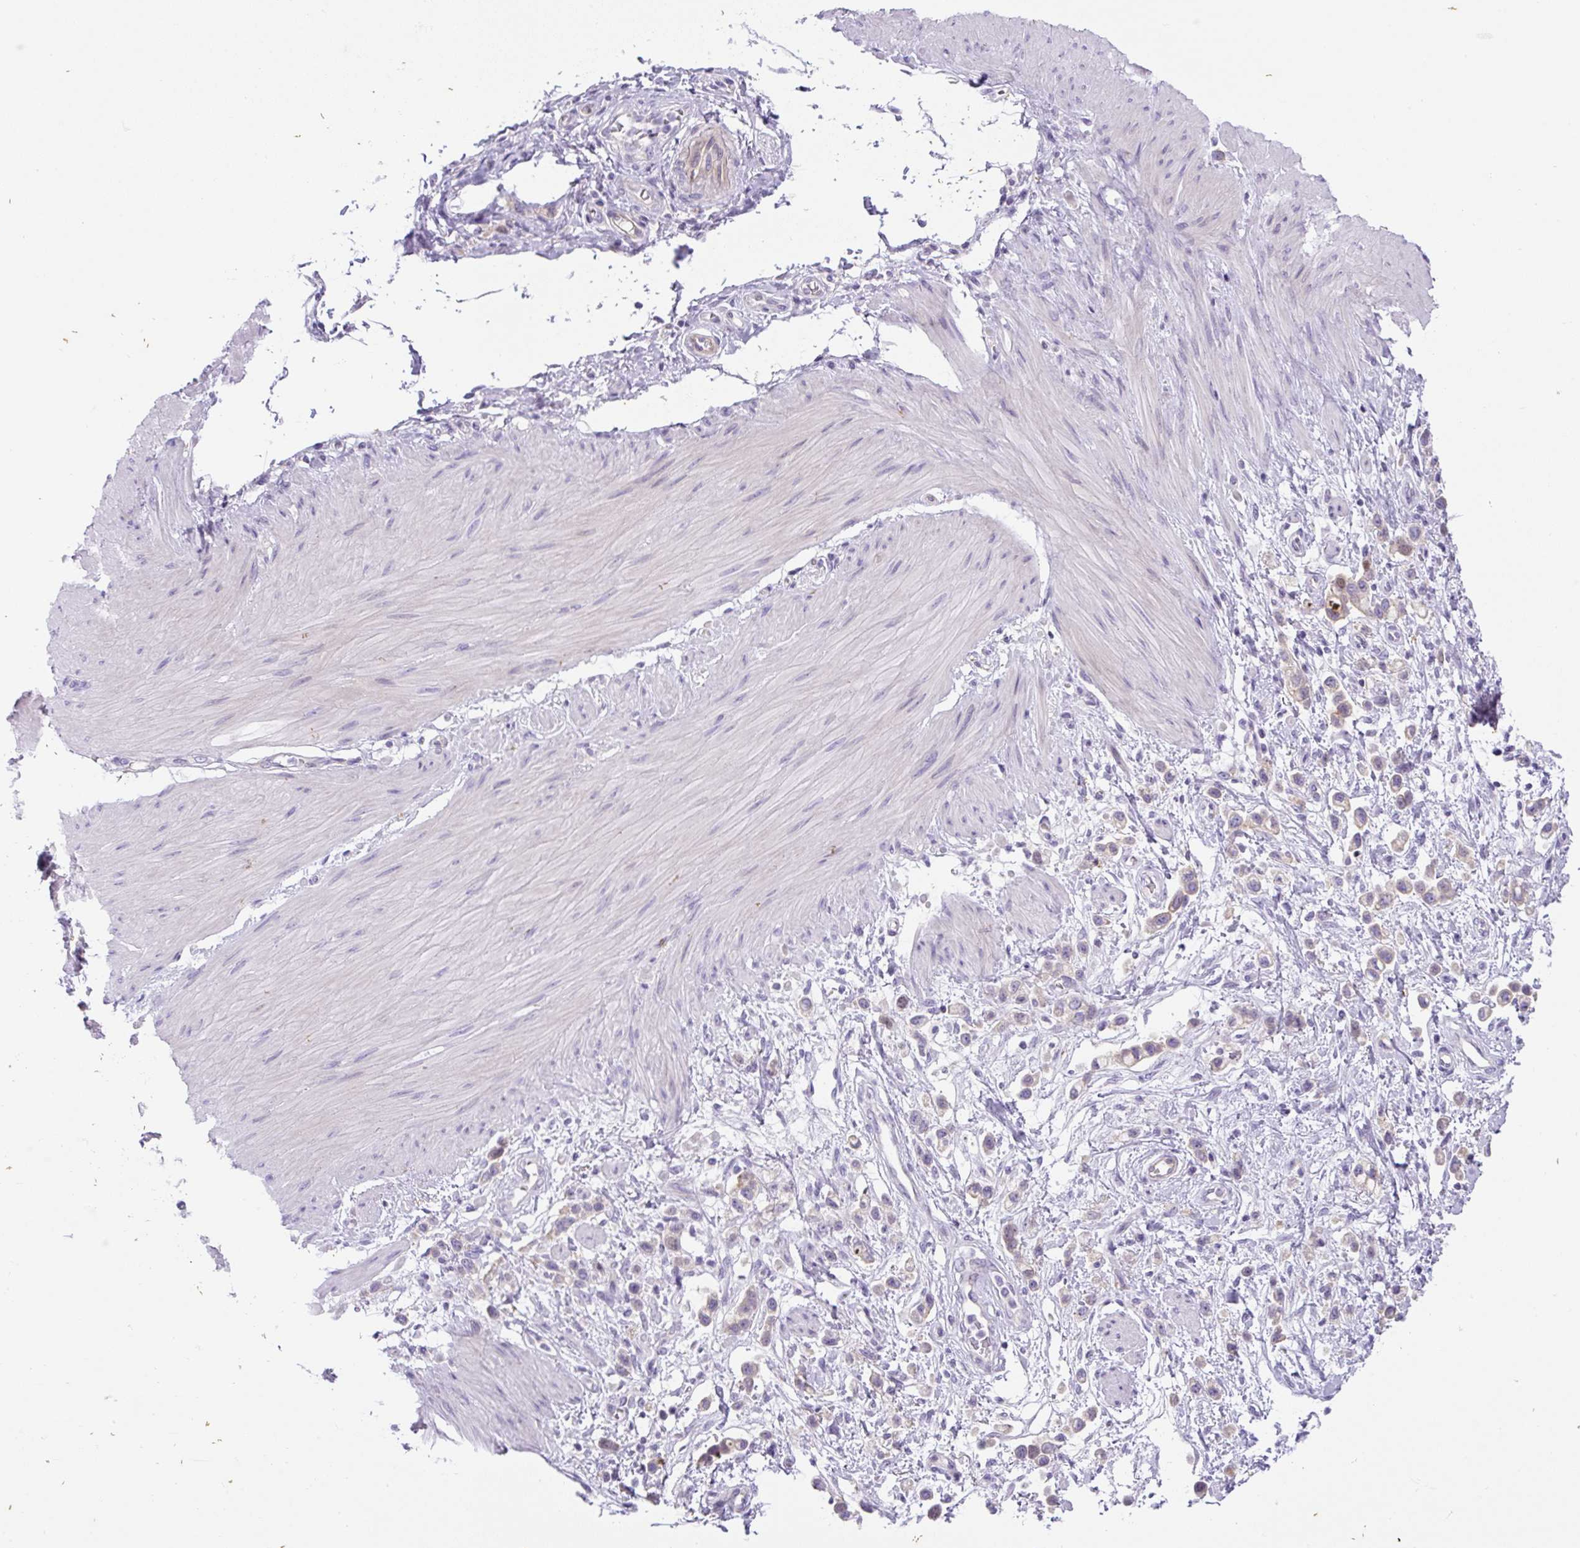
{"staining": {"intensity": "weak", "quantity": "25%-75%", "location": "cytoplasmic/membranous"}, "tissue": "stomach cancer", "cell_type": "Tumor cells", "image_type": "cancer", "snomed": [{"axis": "morphology", "description": "Adenocarcinoma, NOS"}, {"axis": "topography", "description": "Stomach"}], "caption": "The immunohistochemical stain shows weak cytoplasmic/membranous expression in tumor cells of stomach cancer tissue.", "gene": "ADAMTS19", "patient": {"sex": "female", "age": 65}}